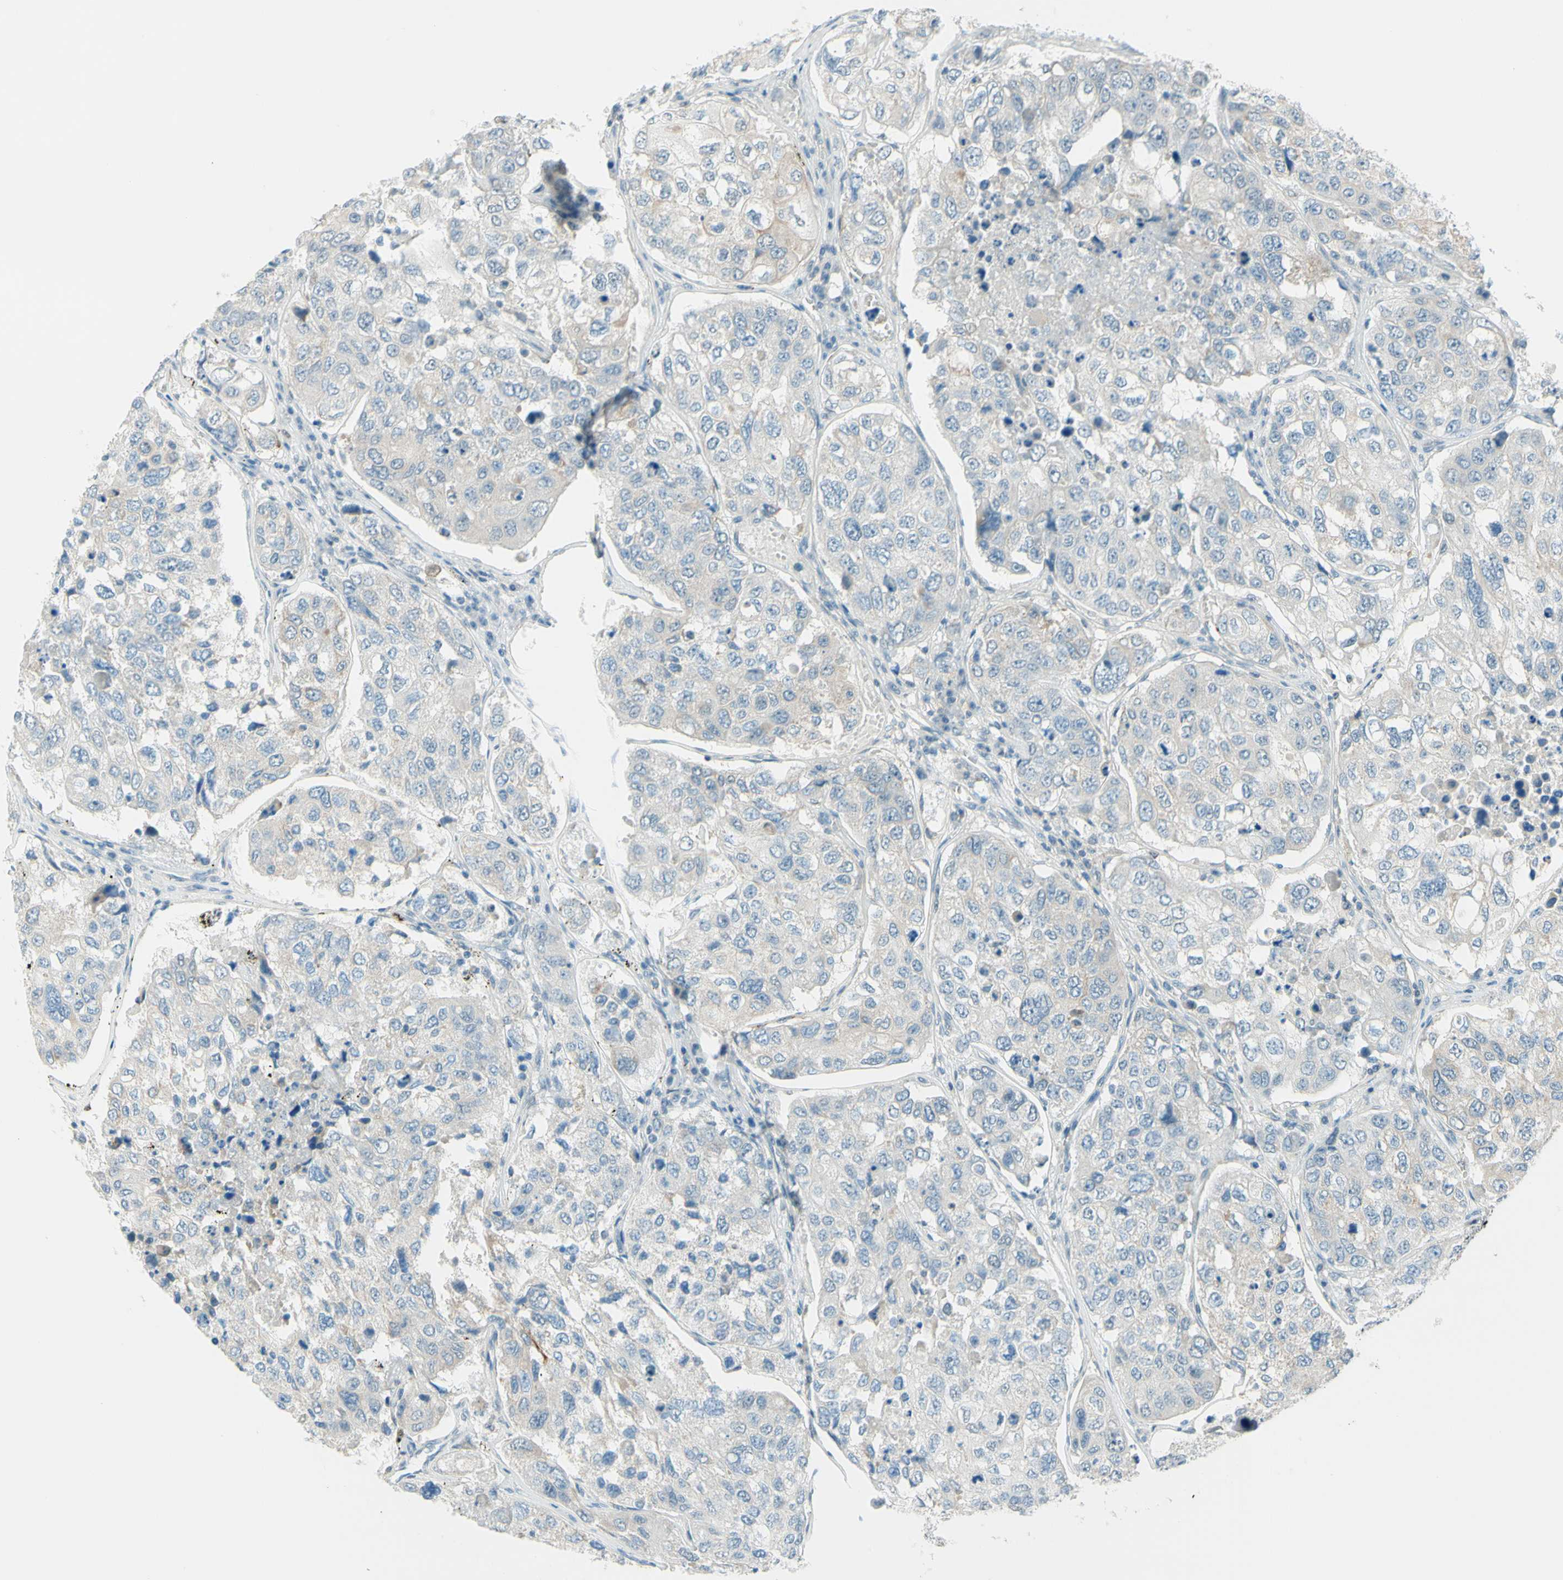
{"staining": {"intensity": "weak", "quantity": "<25%", "location": "cytoplasmic/membranous"}, "tissue": "urothelial cancer", "cell_type": "Tumor cells", "image_type": "cancer", "snomed": [{"axis": "morphology", "description": "Urothelial carcinoma, High grade"}, {"axis": "topography", "description": "Lymph node"}, {"axis": "topography", "description": "Urinary bladder"}], "caption": "A micrograph of human high-grade urothelial carcinoma is negative for staining in tumor cells.", "gene": "JPH1", "patient": {"sex": "male", "age": 51}}